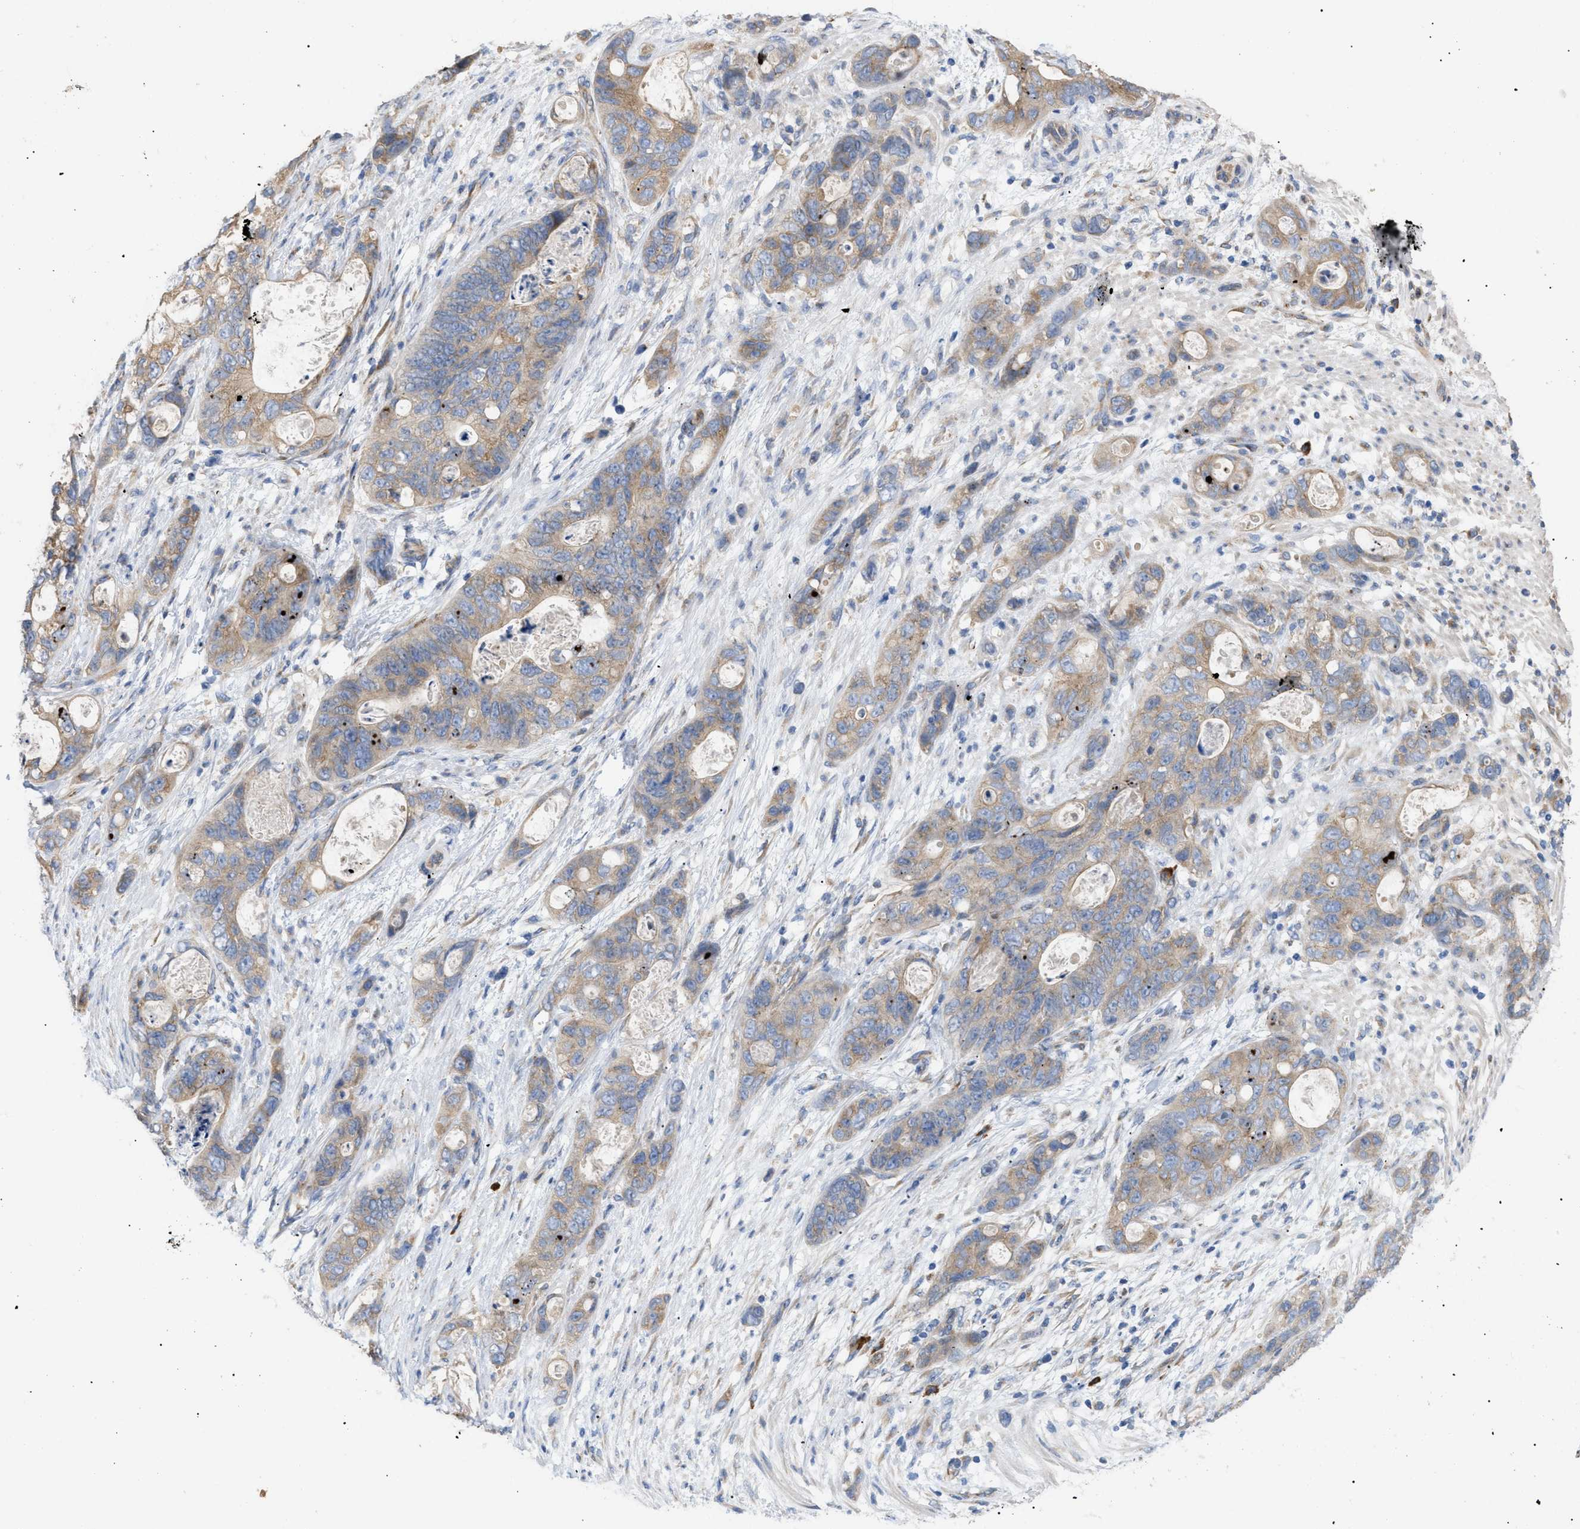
{"staining": {"intensity": "moderate", "quantity": ">75%", "location": "cytoplasmic/membranous"}, "tissue": "stomach cancer", "cell_type": "Tumor cells", "image_type": "cancer", "snomed": [{"axis": "morphology", "description": "Normal tissue, NOS"}, {"axis": "morphology", "description": "Adenocarcinoma, NOS"}, {"axis": "topography", "description": "Stomach"}], "caption": "About >75% of tumor cells in stomach cancer (adenocarcinoma) demonstrate moderate cytoplasmic/membranous protein positivity as visualized by brown immunohistochemical staining.", "gene": "SLC50A1", "patient": {"sex": "female", "age": 89}}